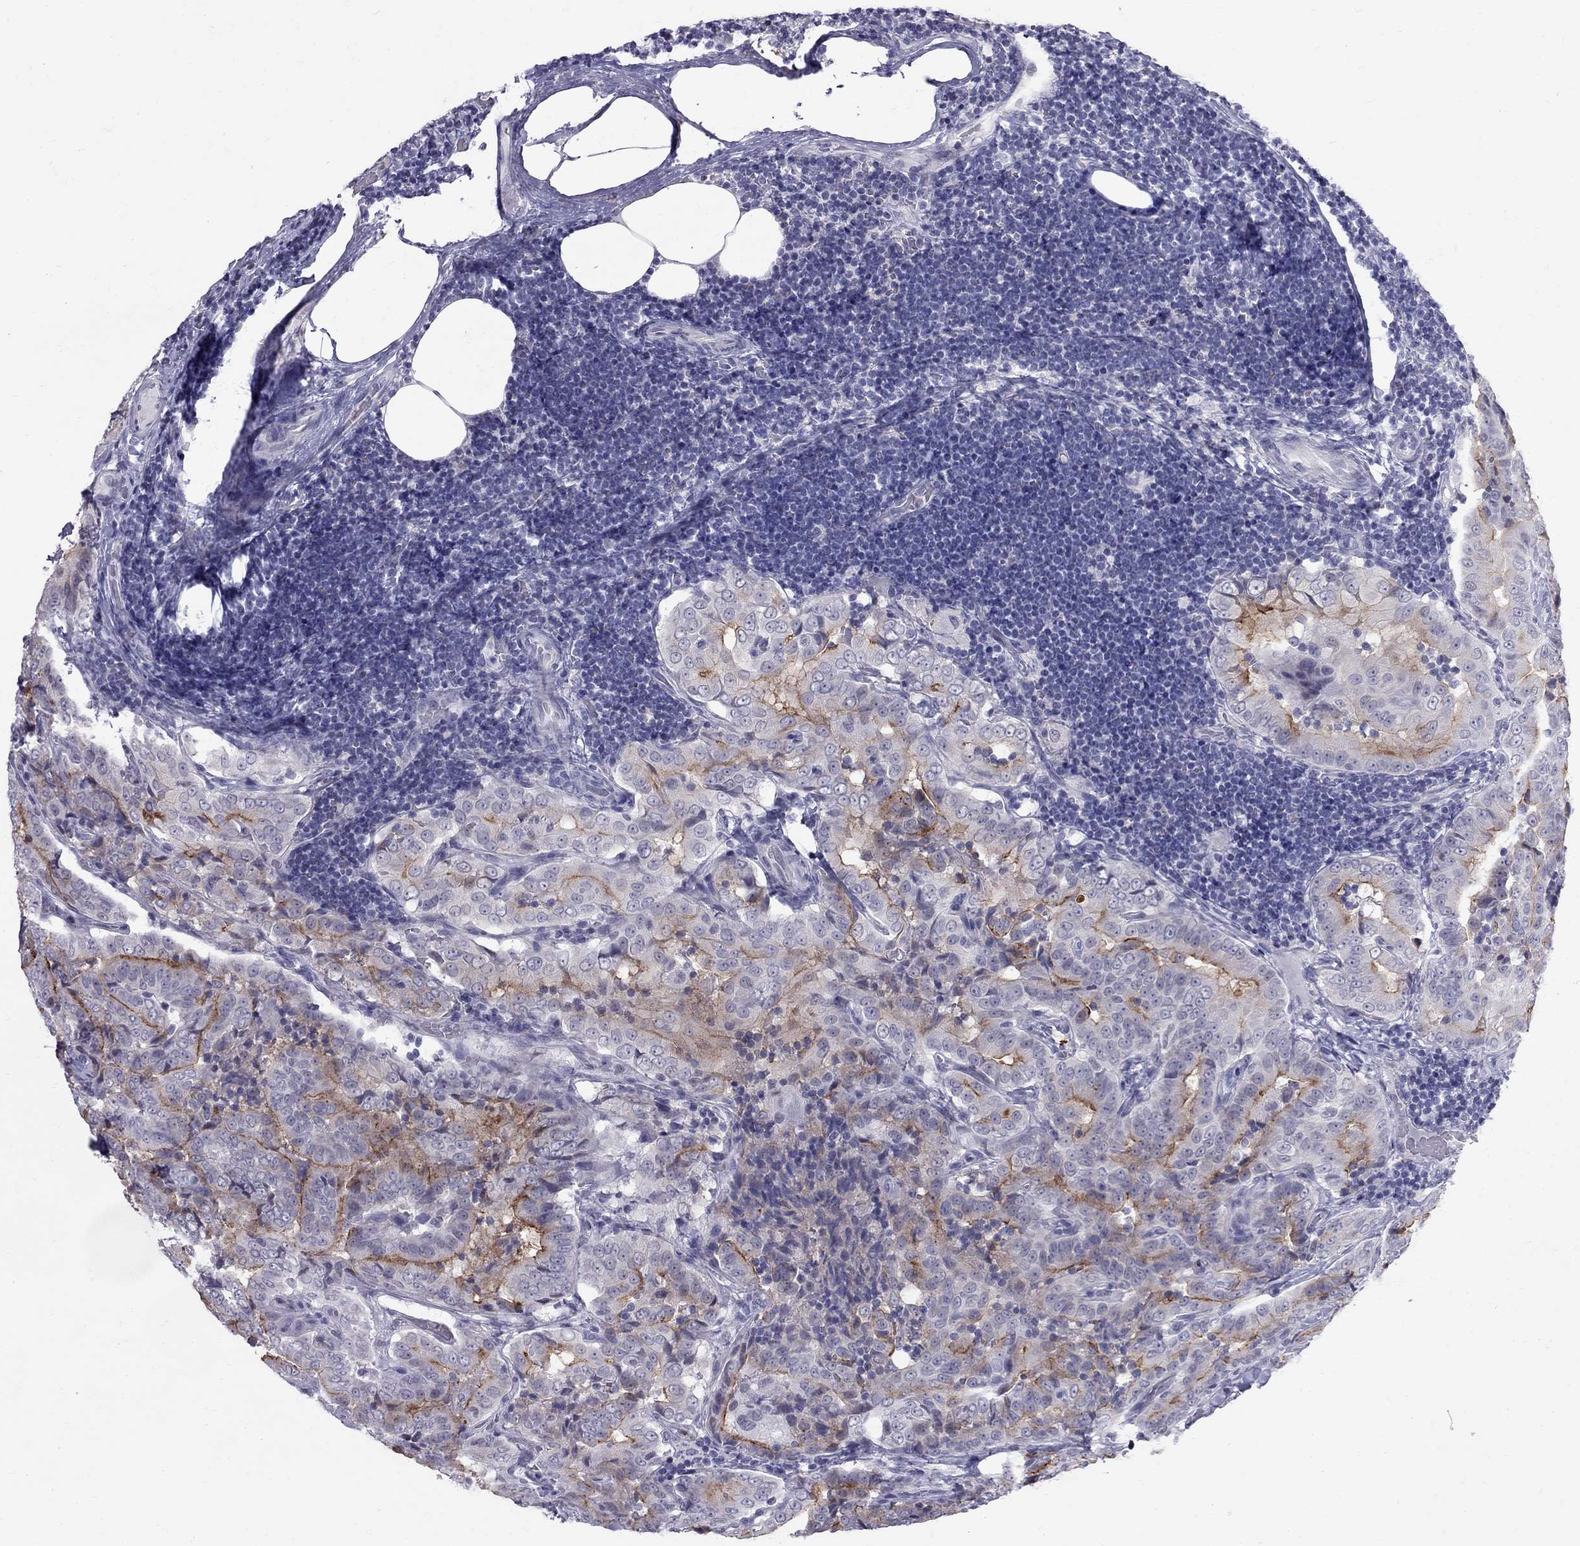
{"staining": {"intensity": "strong", "quantity": "25%-75%", "location": "cytoplasmic/membranous"}, "tissue": "thyroid cancer", "cell_type": "Tumor cells", "image_type": "cancer", "snomed": [{"axis": "morphology", "description": "Papillary adenocarcinoma, NOS"}, {"axis": "topography", "description": "Thyroid gland"}], "caption": "Protein expression analysis of human thyroid cancer reveals strong cytoplasmic/membranous positivity in about 25%-75% of tumor cells.", "gene": "MUC15", "patient": {"sex": "male", "age": 61}}